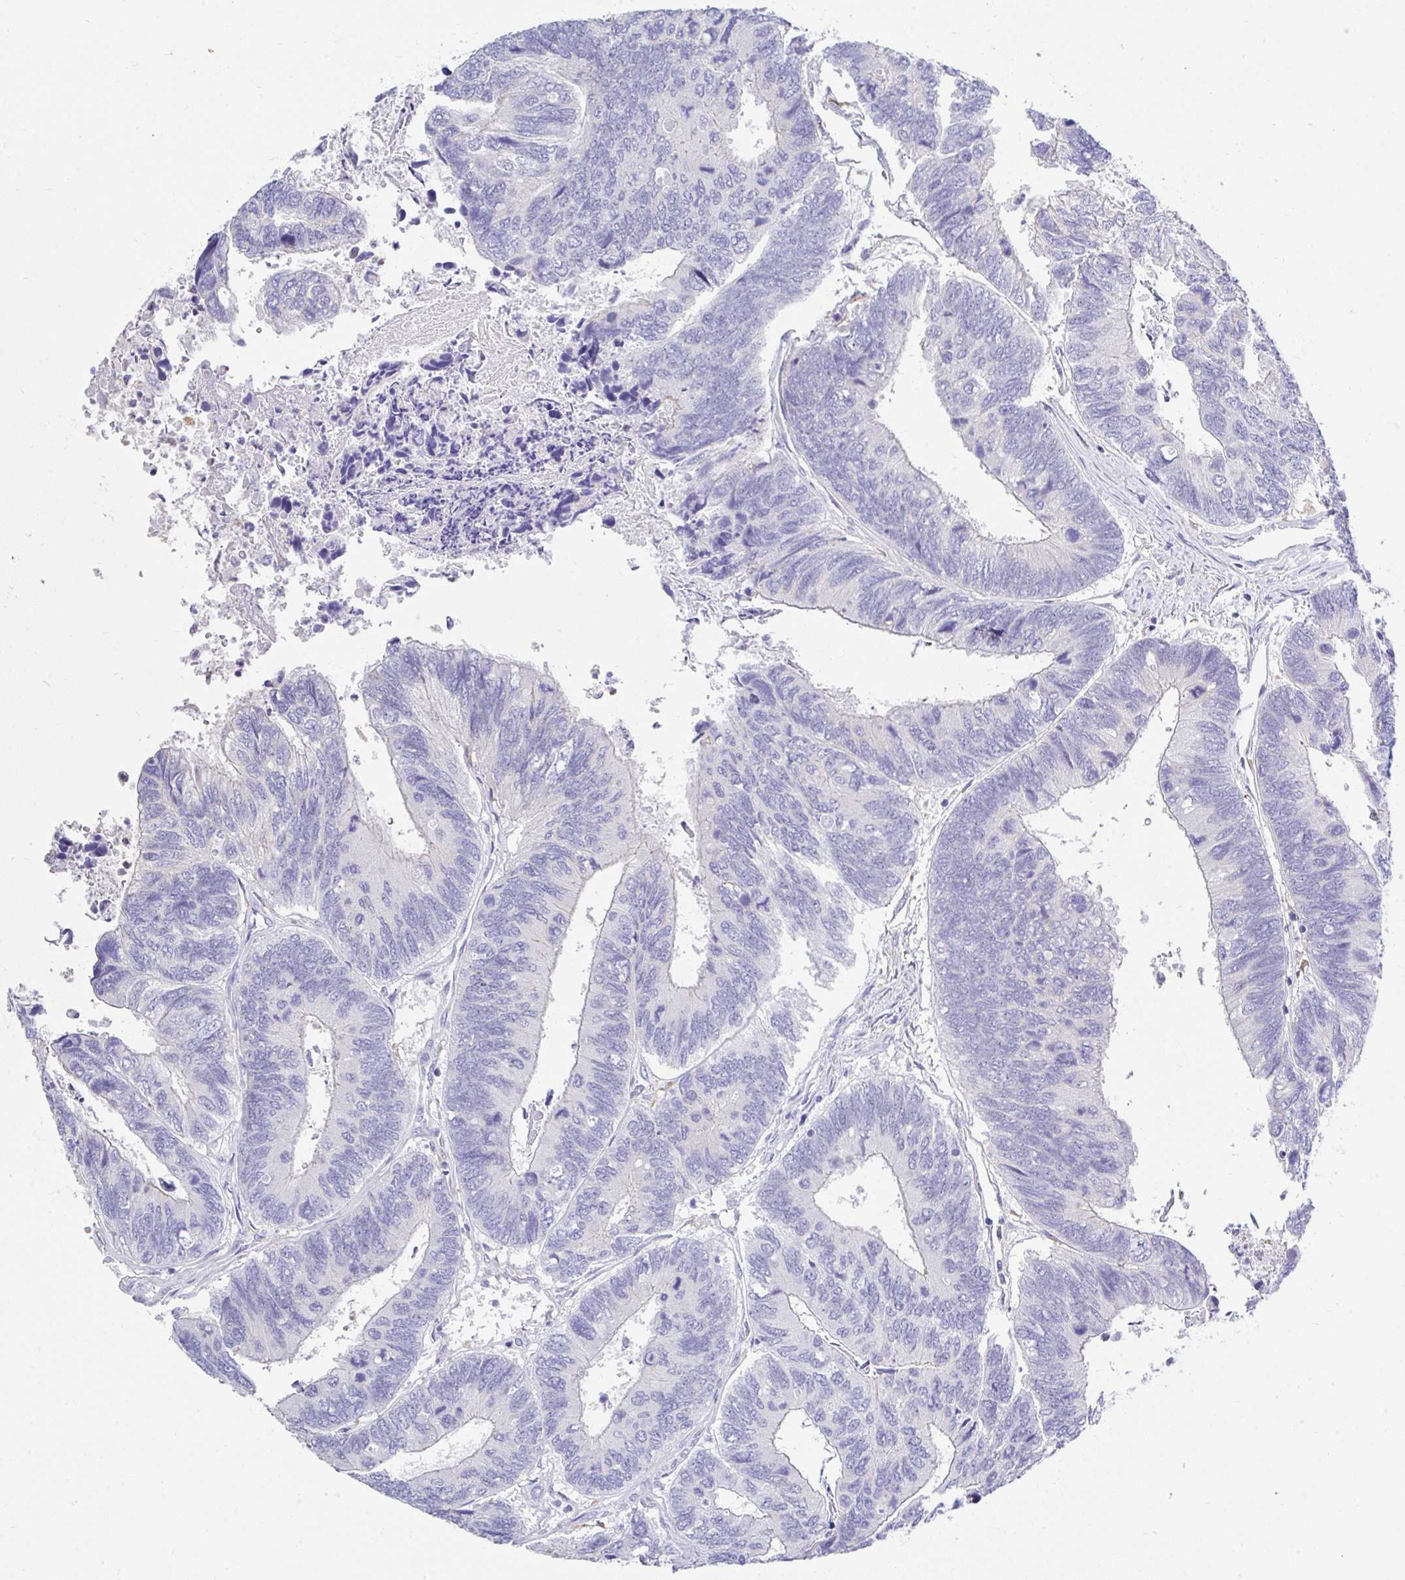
{"staining": {"intensity": "negative", "quantity": "none", "location": "none"}, "tissue": "colorectal cancer", "cell_type": "Tumor cells", "image_type": "cancer", "snomed": [{"axis": "morphology", "description": "Adenocarcinoma, NOS"}, {"axis": "topography", "description": "Colon"}], "caption": "Immunohistochemistry histopathology image of neoplastic tissue: human colorectal cancer (adenocarcinoma) stained with DAB exhibits no significant protein positivity in tumor cells.", "gene": "ZNF33A", "patient": {"sex": "female", "age": 67}}